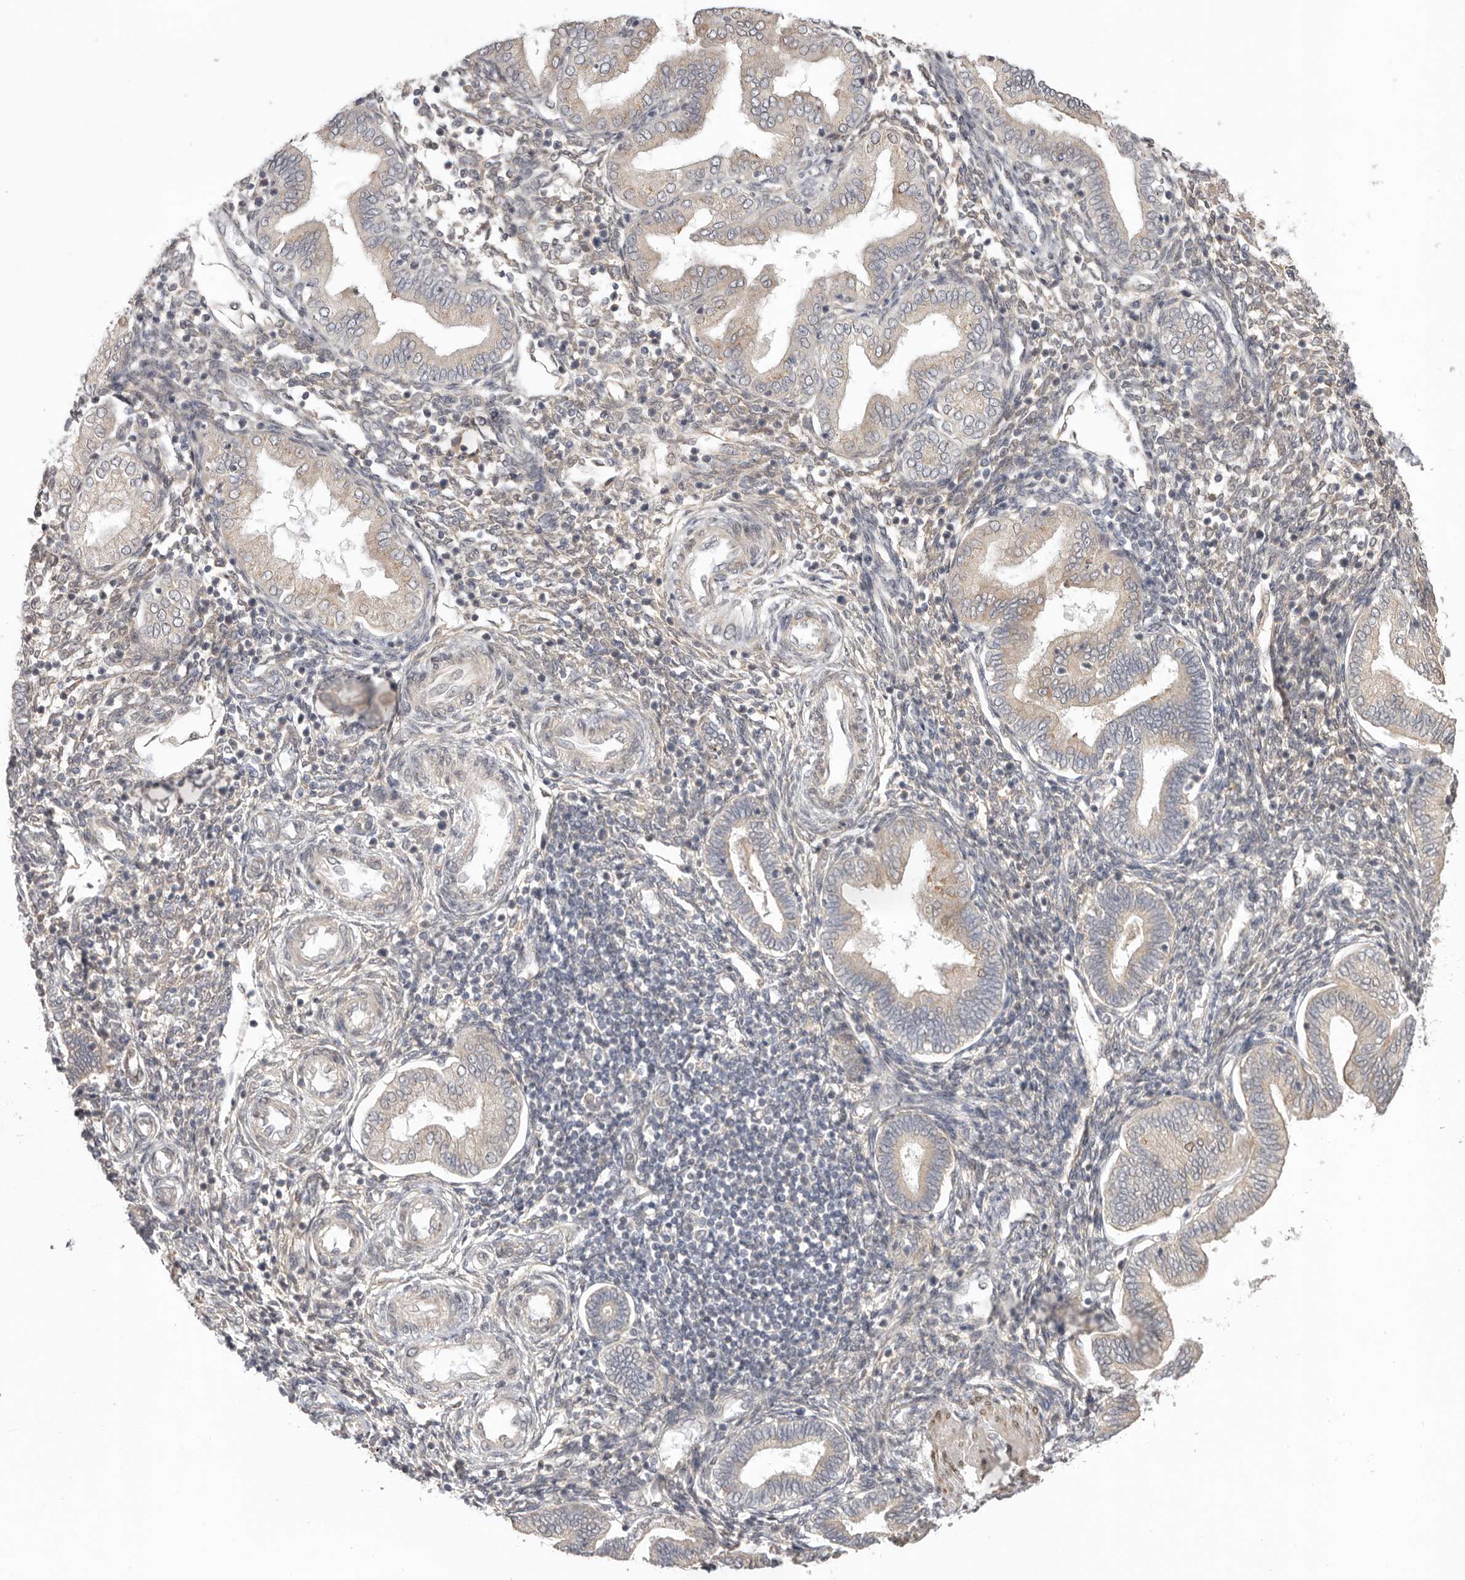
{"staining": {"intensity": "negative", "quantity": "none", "location": "none"}, "tissue": "endometrium", "cell_type": "Cells in endometrial stroma", "image_type": "normal", "snomed": [{"axis": "morphology", "description": "Normal tissue, NOS"}, {"axis": "topography", "description": "Endometrium"}], "caption": "DAB (3,3'-diaminobenzidine) immunohistochemical staining of unremarkable endometrium demonstrates no significant expression in cells in endometrial stroma.", "gene": "NSUN4", "patient": {"sex": "female", "age": 53}}